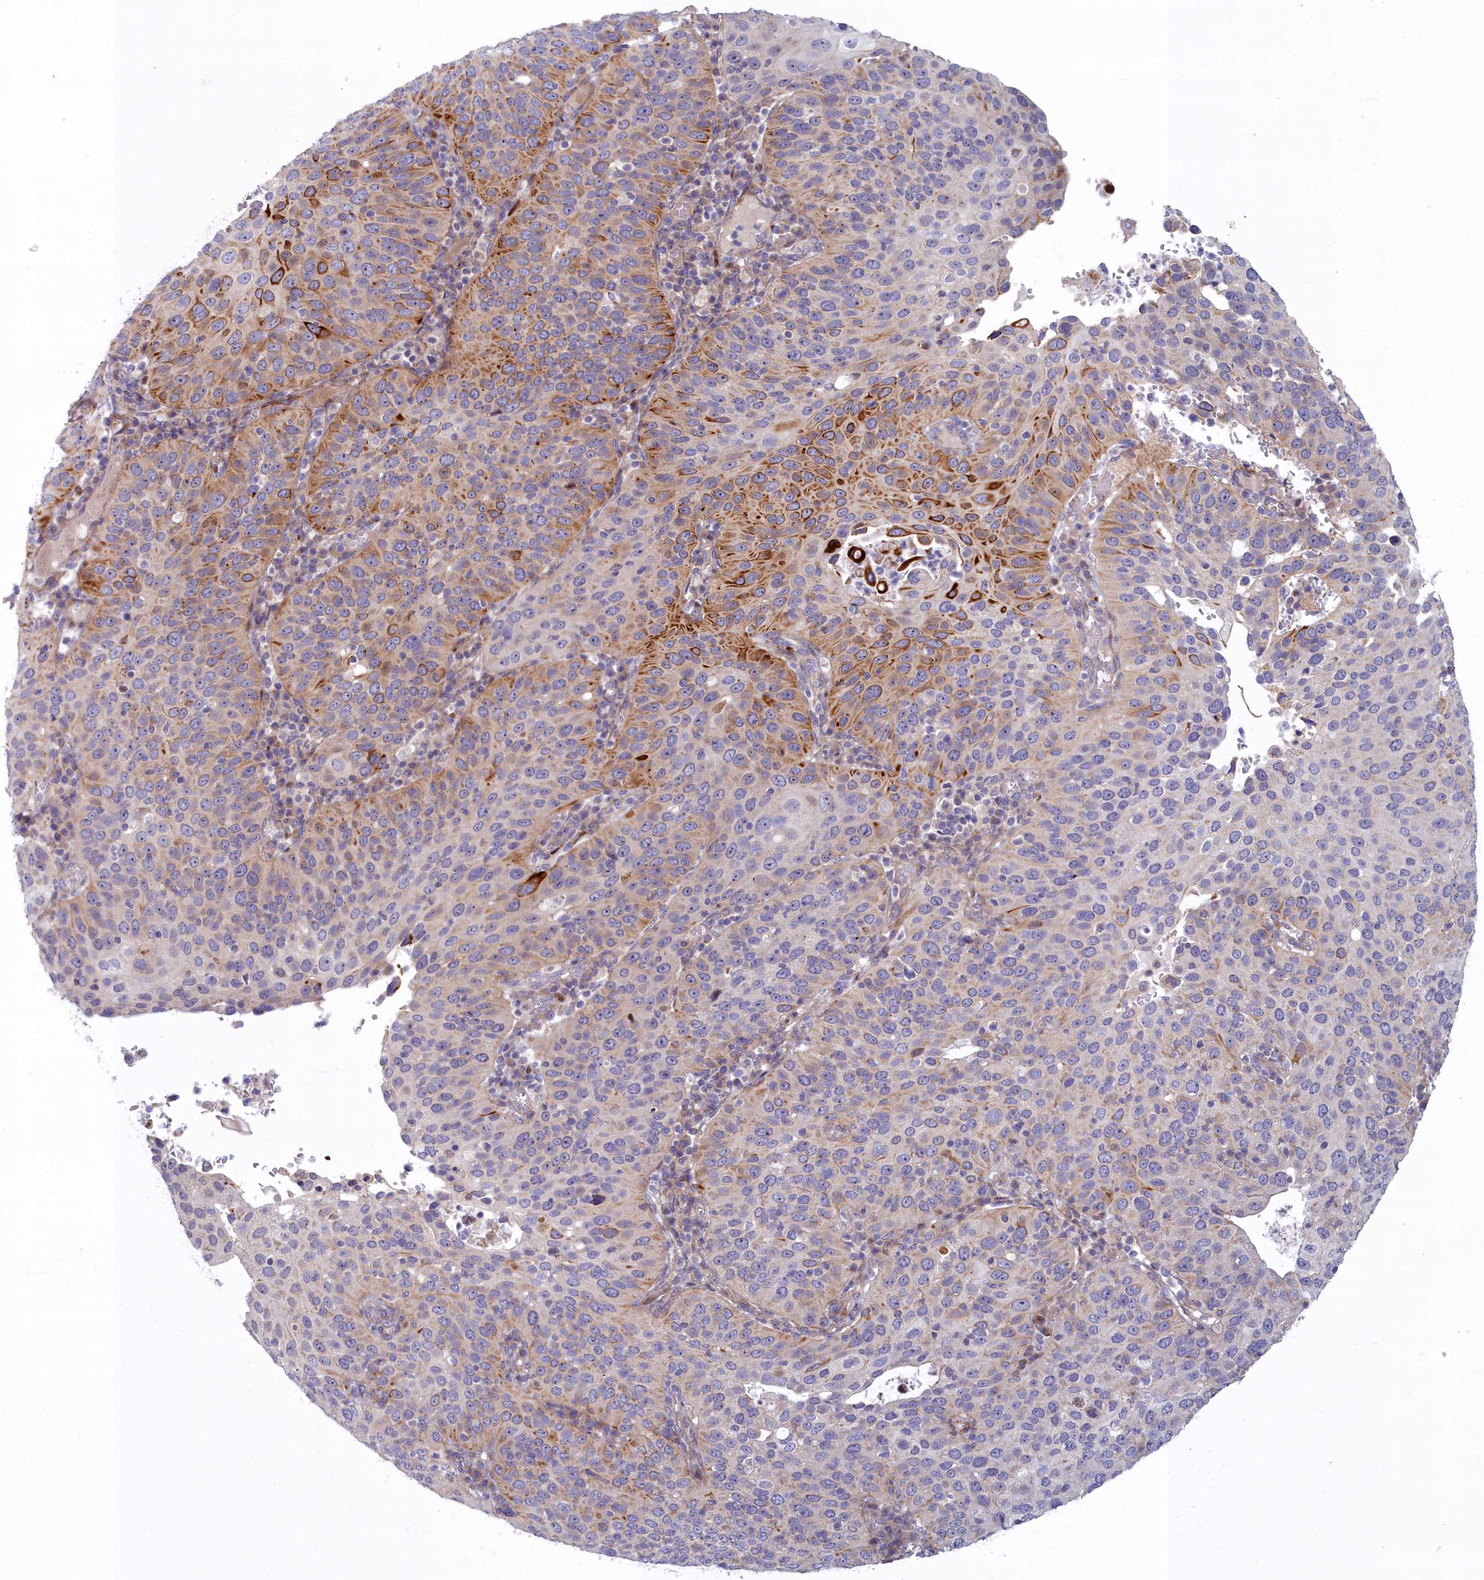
{"staining": {"intensity": "moderate", "quantity": "25%-75%", "location": "cytoplasmic/membranous"}, "tissue": "cervical cancer", "cell_type": "Tumor cells", "image_type": "cancer", "snomed": [{"axis": "morphology", "description": "Squamous cell carcinoma, NOS"}, {"axis": "topography", "description": "Cervix"}], "caption": "DAB immunohistochemical staining of human cervical cancer shows moderate cytoplasmic/membranous protein positivity in about 25%-75% of tumor cells.", "gene": "C15orf40", "patient": {"sex": "female", "age": 36}}